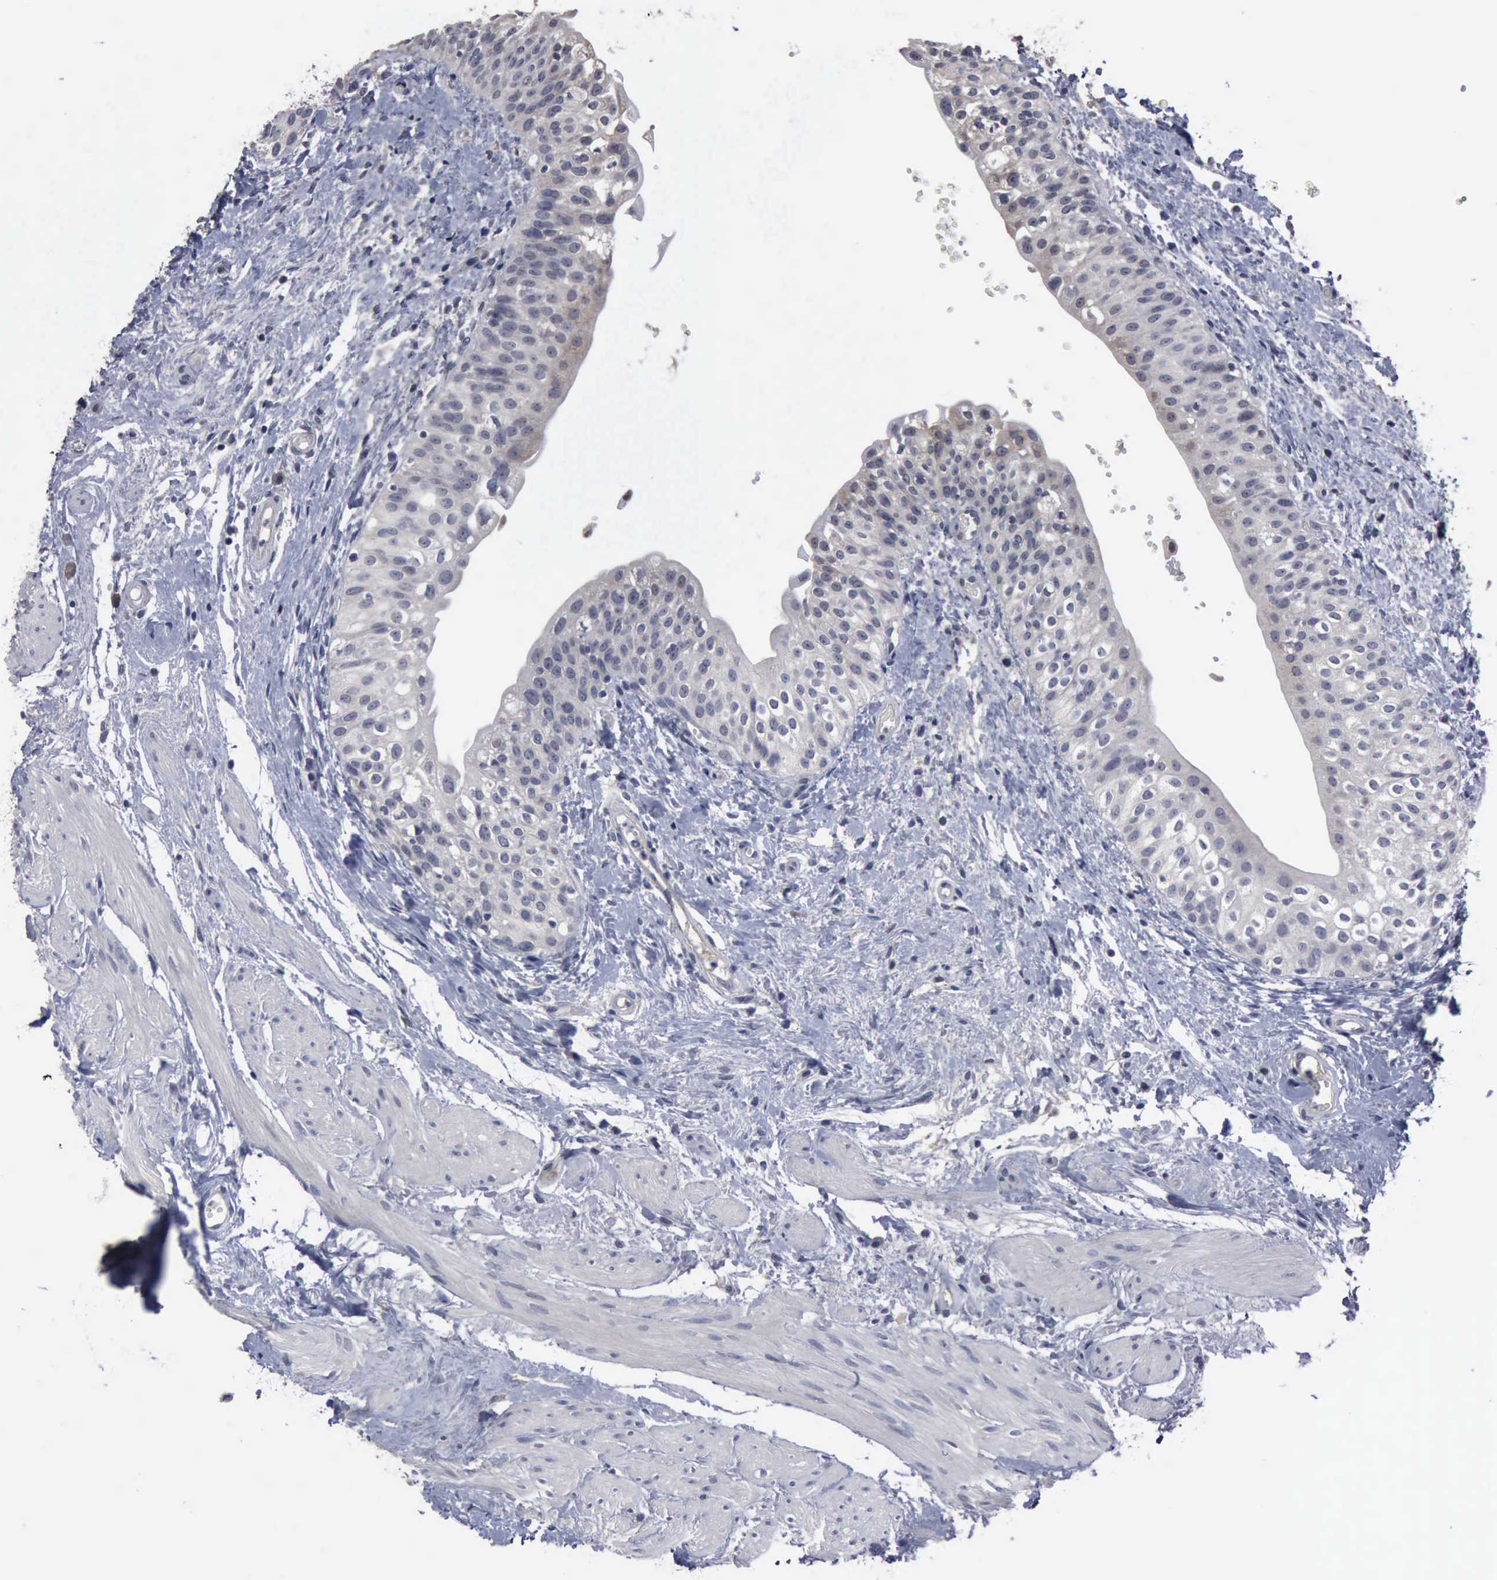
{"staining": {"intensity": "negative", "quantity": "none", "location": "none"}, "tissue": "urinary bladder", "cell_type": "Urothelial cells", "image_type": "normal", "snomed": [{"axis": "morphology", "description": "Normal tissue, NOS"}, {"axis": "topography", "description": "Urinary bladder"}], "caption": "Unremarkable urinary bladder was stained to show a protein in brown. There is no significant positivity in urothelial cells. (IHC, brightfield microscopy, high magnification).", "gene": "MYO18B", "patient": {"sex": "female", "age": 55}}